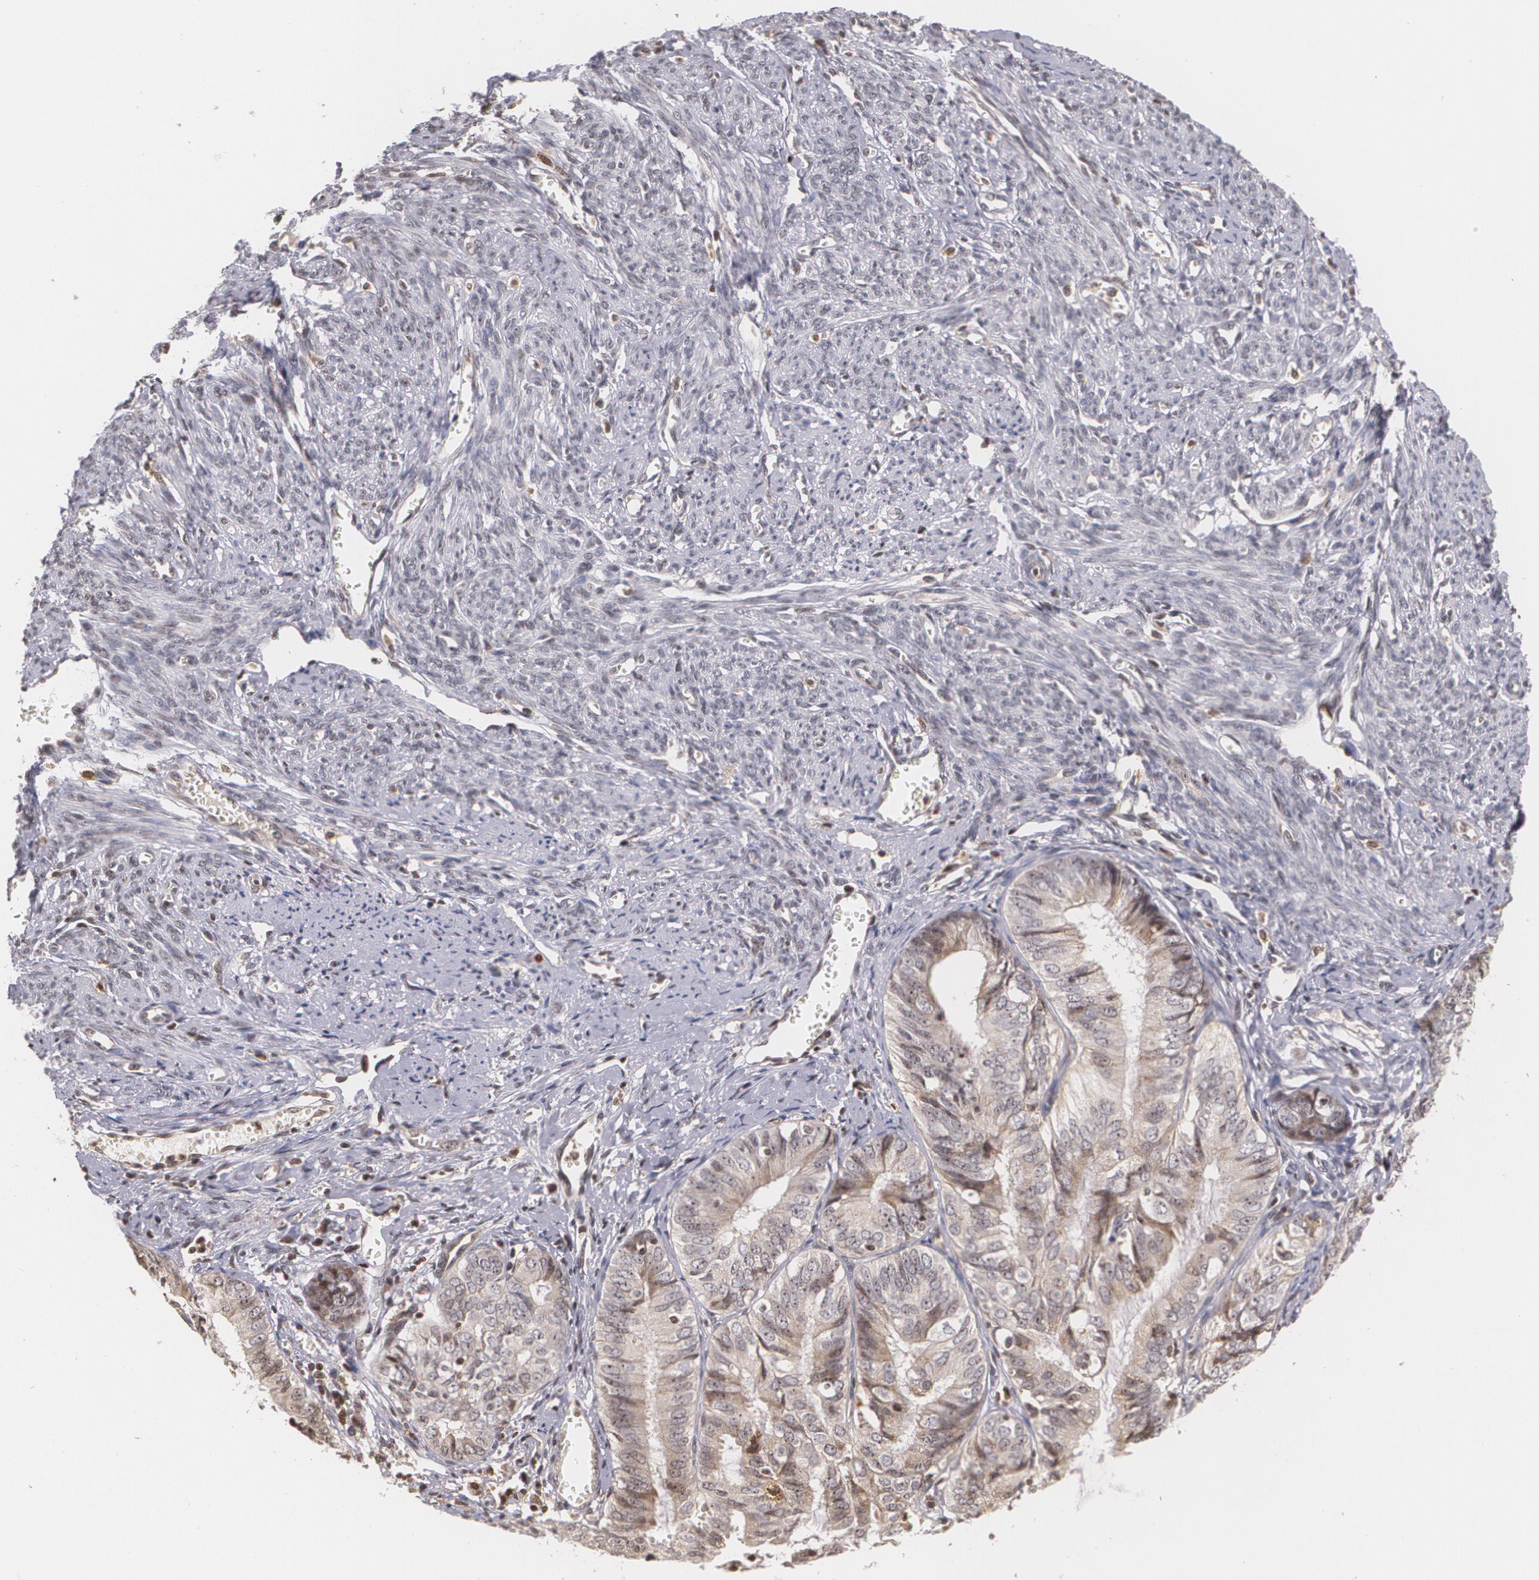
{"staining": {"intensity": "weak", "quantity": ">75%", "location": "cytoplasmic/membranous"}, "tissue": "endometrial cancer", "cell_type": "Tumor cells", "image_type": "cancer", "snomed": [{"axis": "morphology", "description": "Adenocarcinoma, NOS"}, {"axis": "topography", "description": "Endometrium"}], "caption": "This photomicrograph displays adenocarcinoma (endometrial) stained with immunohistochemistry (IHC) to label a protein in brown. The cytoplasmic/membranous of tumor cells show weak positivity for the protein. Nuclei are counter-stained blue.", "gene": "VAV3", "patient": {"sex": "female", "age": 66}}